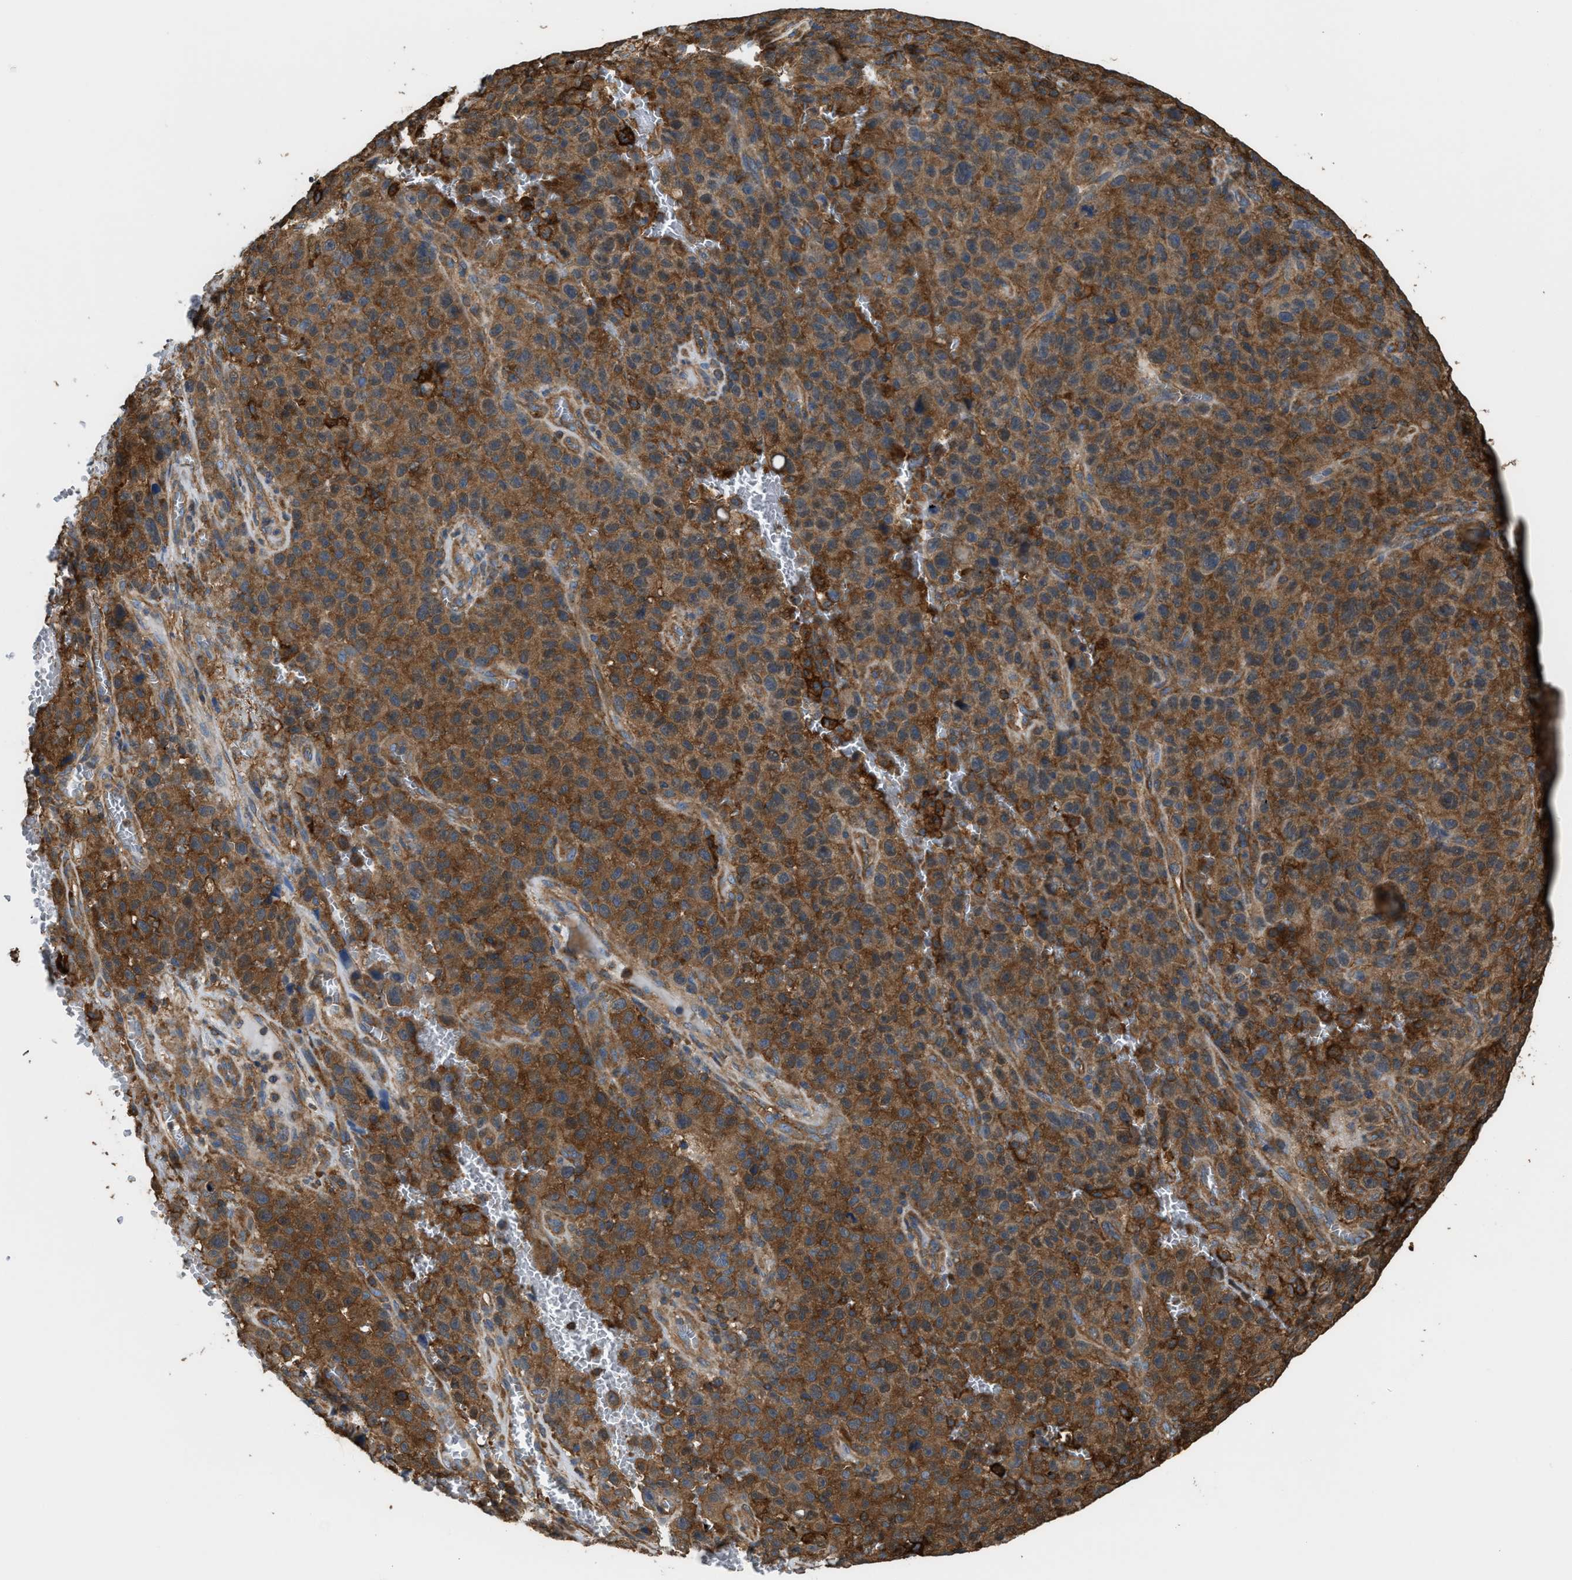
{"staining": {"intensity": "strong", "quantity": ">75%", "location": "cytoplasmic/membranous"}, "tissue": "melanoma", "cell_type": "Tumor cells", "image_type": "cancer", "snomed": [{"axis": "morphology", "description": "Malignant melanoma, NOS"}, {"axis": "topography", "description": "Skin"}], "caption": "High-magnification brightfield microscopy of malignant melanoma stained with DAB (3,3'-diaminobenzidine) (brown) and counterstained with hematoxylin (blue). tumor cells exhibit strong cytoplasmic/membranous expression is seen in approximately>75% of cells.", "gene": "ATIC", "patient": {"sex": "female", "age": 82}}